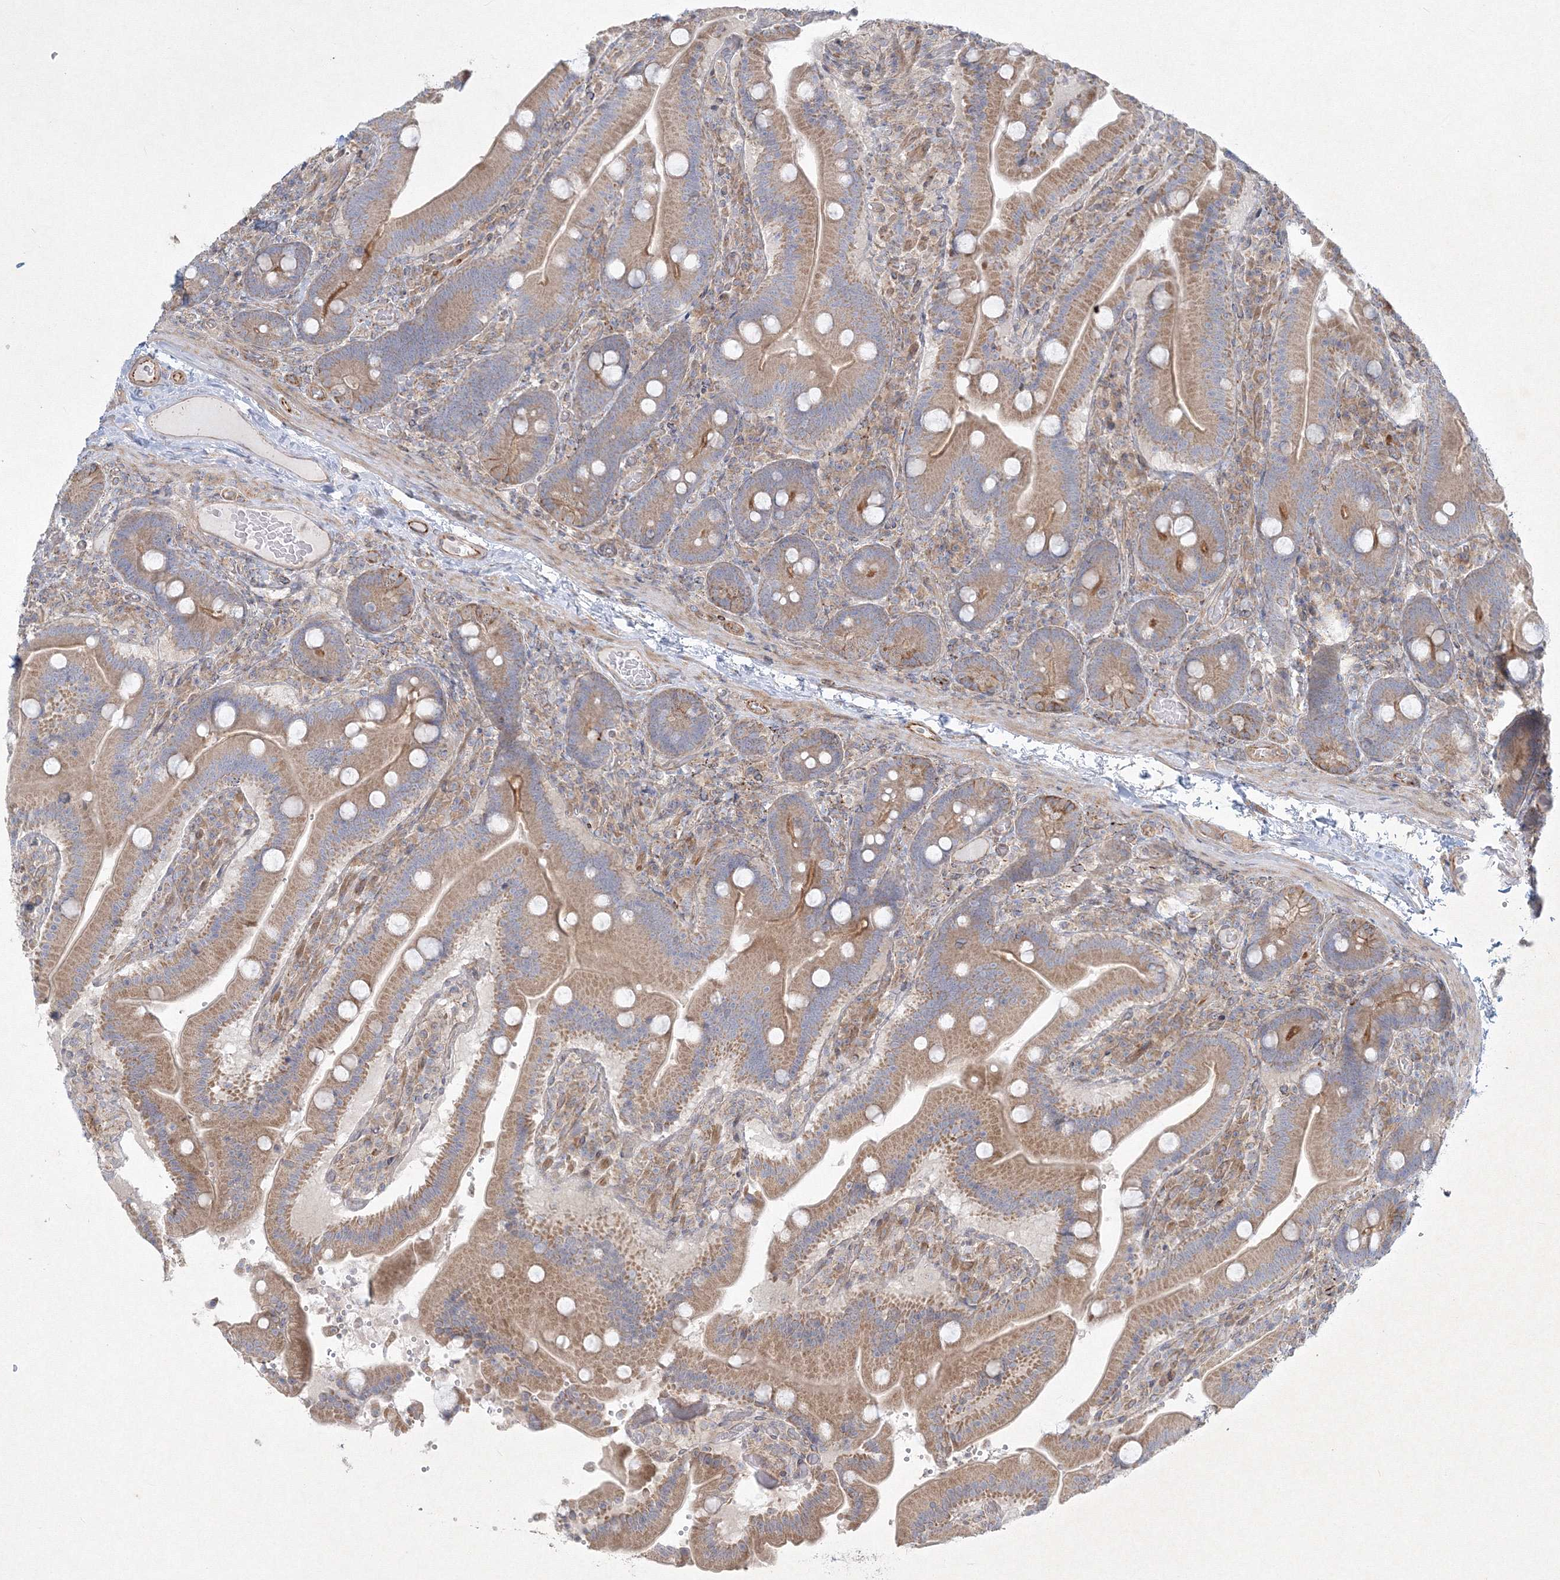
{"staining": {"intensity": "moderate", "quantity": ">75%", "location": "cytoplasmic/membranous"}, "tissue": "duodenum", "cell_type": "Glandular cells", "image_type": "normal", "snomed": [{"axis": "morphology", "description": "Normal tissue, NOS"}, {"axis": "topography", "description": "Duodenum"}], "caption": "Immunohistochemical staining of normal duodenum shows >75% levels of moderate cytoplasmic/membranous protein expression in about >75% of glandular cells. (DAB (3,3'-diaminobenzidine) = brown stain, brightfield microscopy at high magnification).", "gene": "WDR49", "patient": {"sex": "female", "age": 62}}